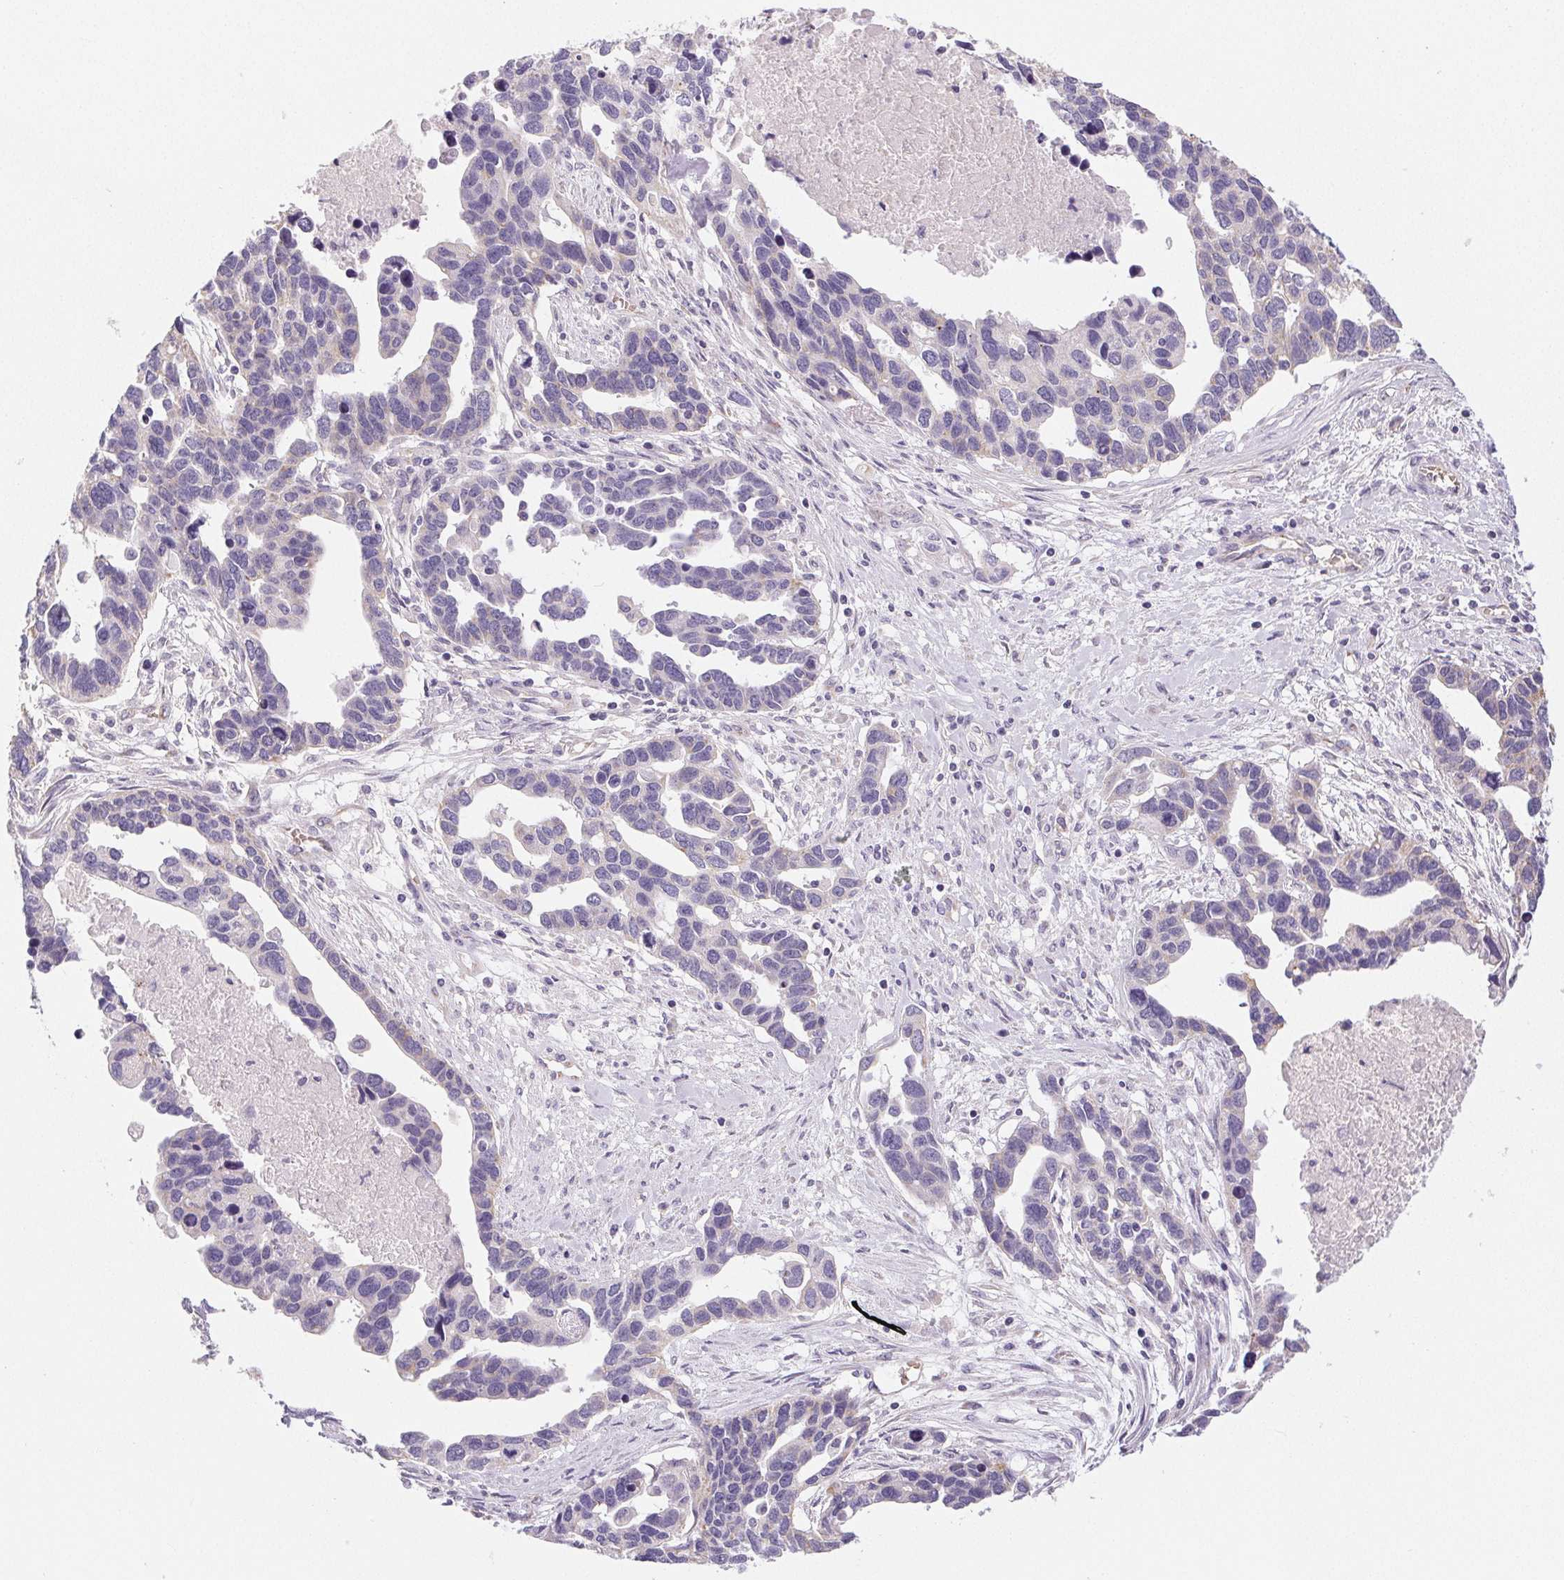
{"staining": {"intensity": "negative", "quantity": "none", "location": "none"}, "tissue": "ovarian cancer", "cell_type": "Tumor cells", "image_type": "cancer", "snomed": [{"axis": "morphology", "description": "Cystadenocarcinoma, serous, NOS"}, {"axis": "topography", "description": "Ovary"}], "caption": "The histopathology image exhibits no significant positivity in tumor cells of ovarian cancer (serous cystadenocarcinoma).", "gene": "SMYD1", "patient": {"sex": "female", "age": 54}}